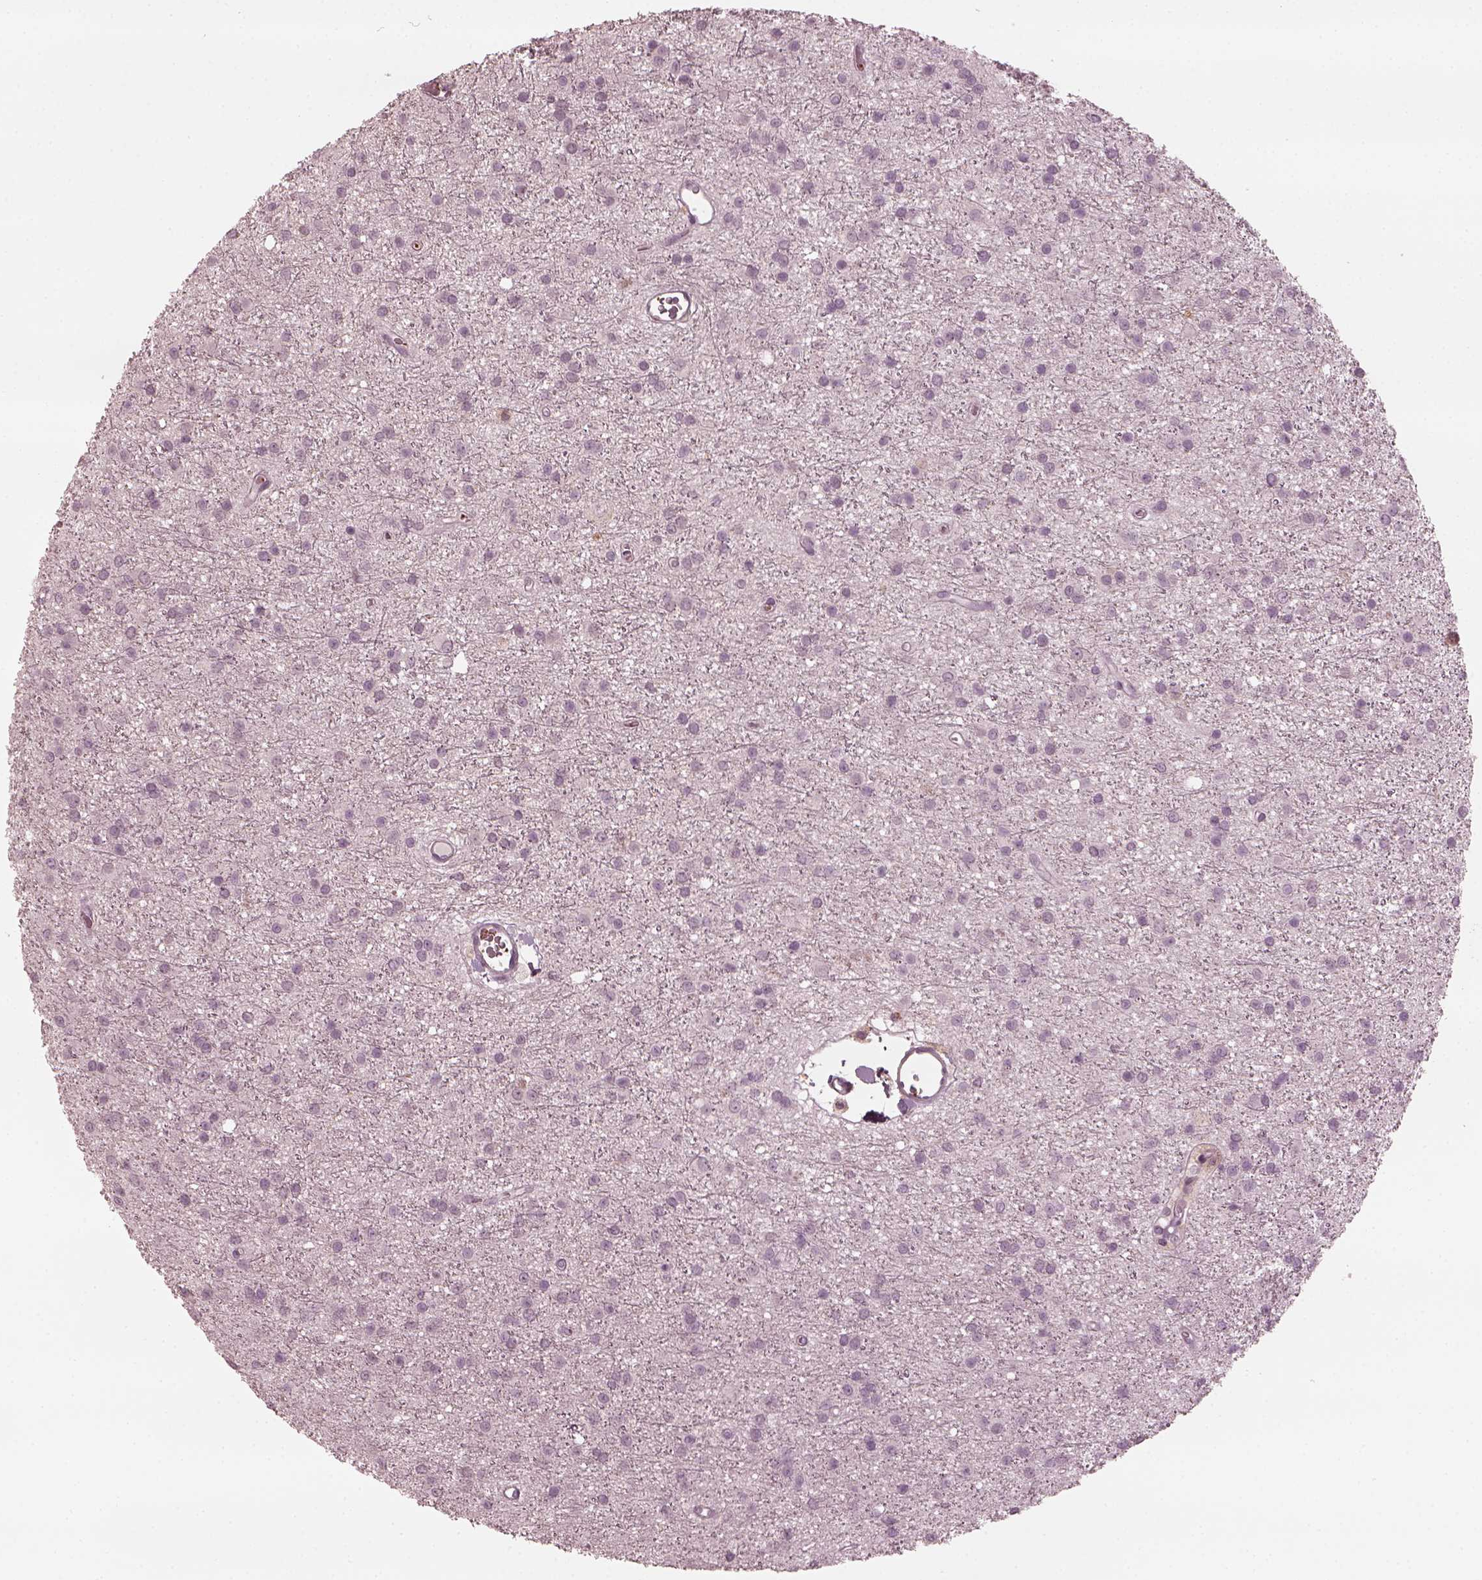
{"staining": {"intensity": "negative", "quantity": "none", "location": "none"}, "tissue": "glioma", "cell_type": "Tumor cells", "image_type": "cancer", "snomed": [{"axis": "morphology", "description": "Glioma, malignant, Low grade"}, {"axis": "topography", "description": "Brain"}], "caption": "Protein analysis of glioma demonstrates no significant expression in tumor cells.", "gene": "PSTPIP2", "patient": {"sex": "male", "age": 27}}